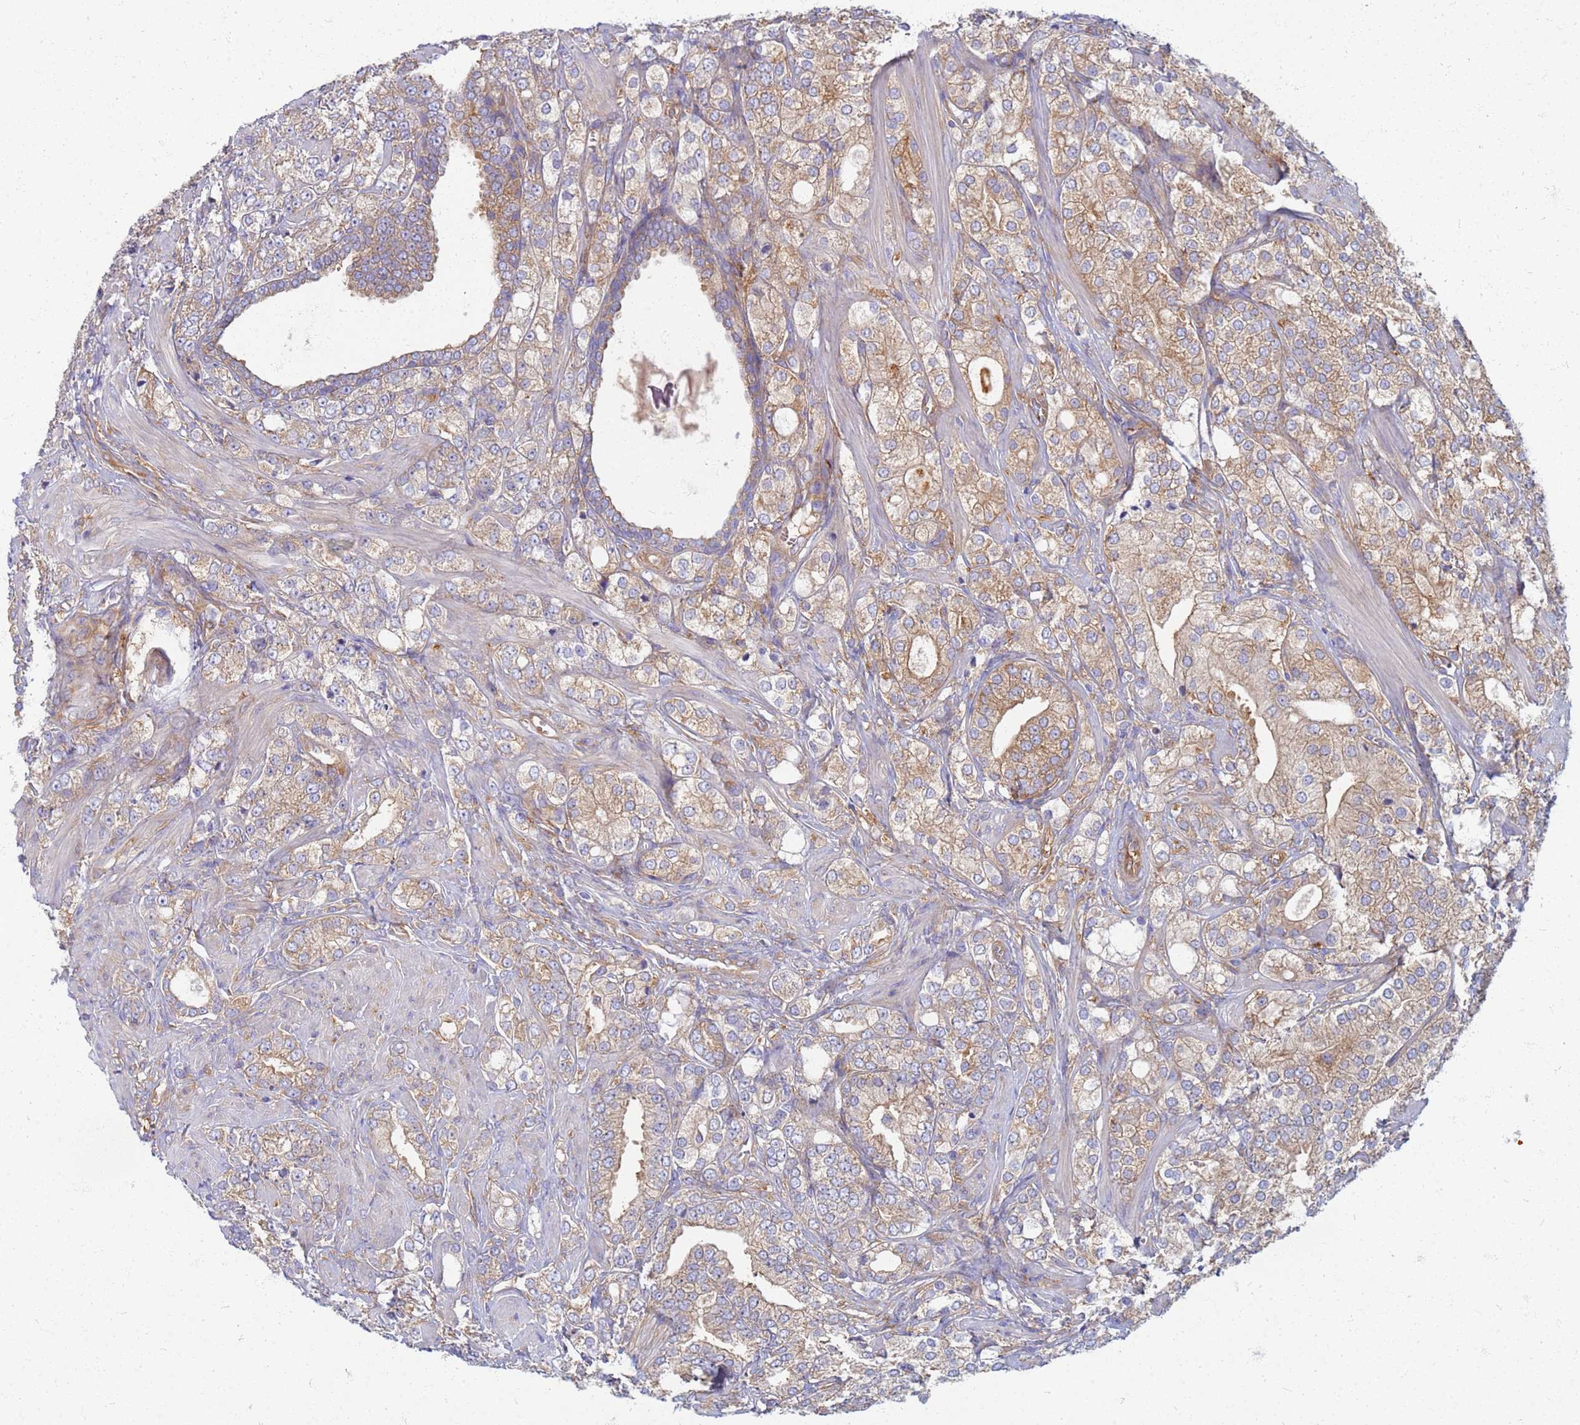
{"staining": {"intensity": "moderate", "quantity": "25%-75%", "location": "cytoplasmic/membranous"}, "tissue": "prostate cancer", "cell_type": "Tumor cells", "image_type": "cancer", "snomed": [{"axis": "morphology", "description": "Adenocarcinoma, High grade"}, {"axis": "topography", "description": "Prostate"}], "caption": "High-power microscopy captured an IHC histopathology image of prostate cancer, revealing moderate cytoplasmic/membranous positivity in approximately 25%-75% of tumor cells.", "gene": "EEA1", "patient": {"sex": "male", "age": 50}}